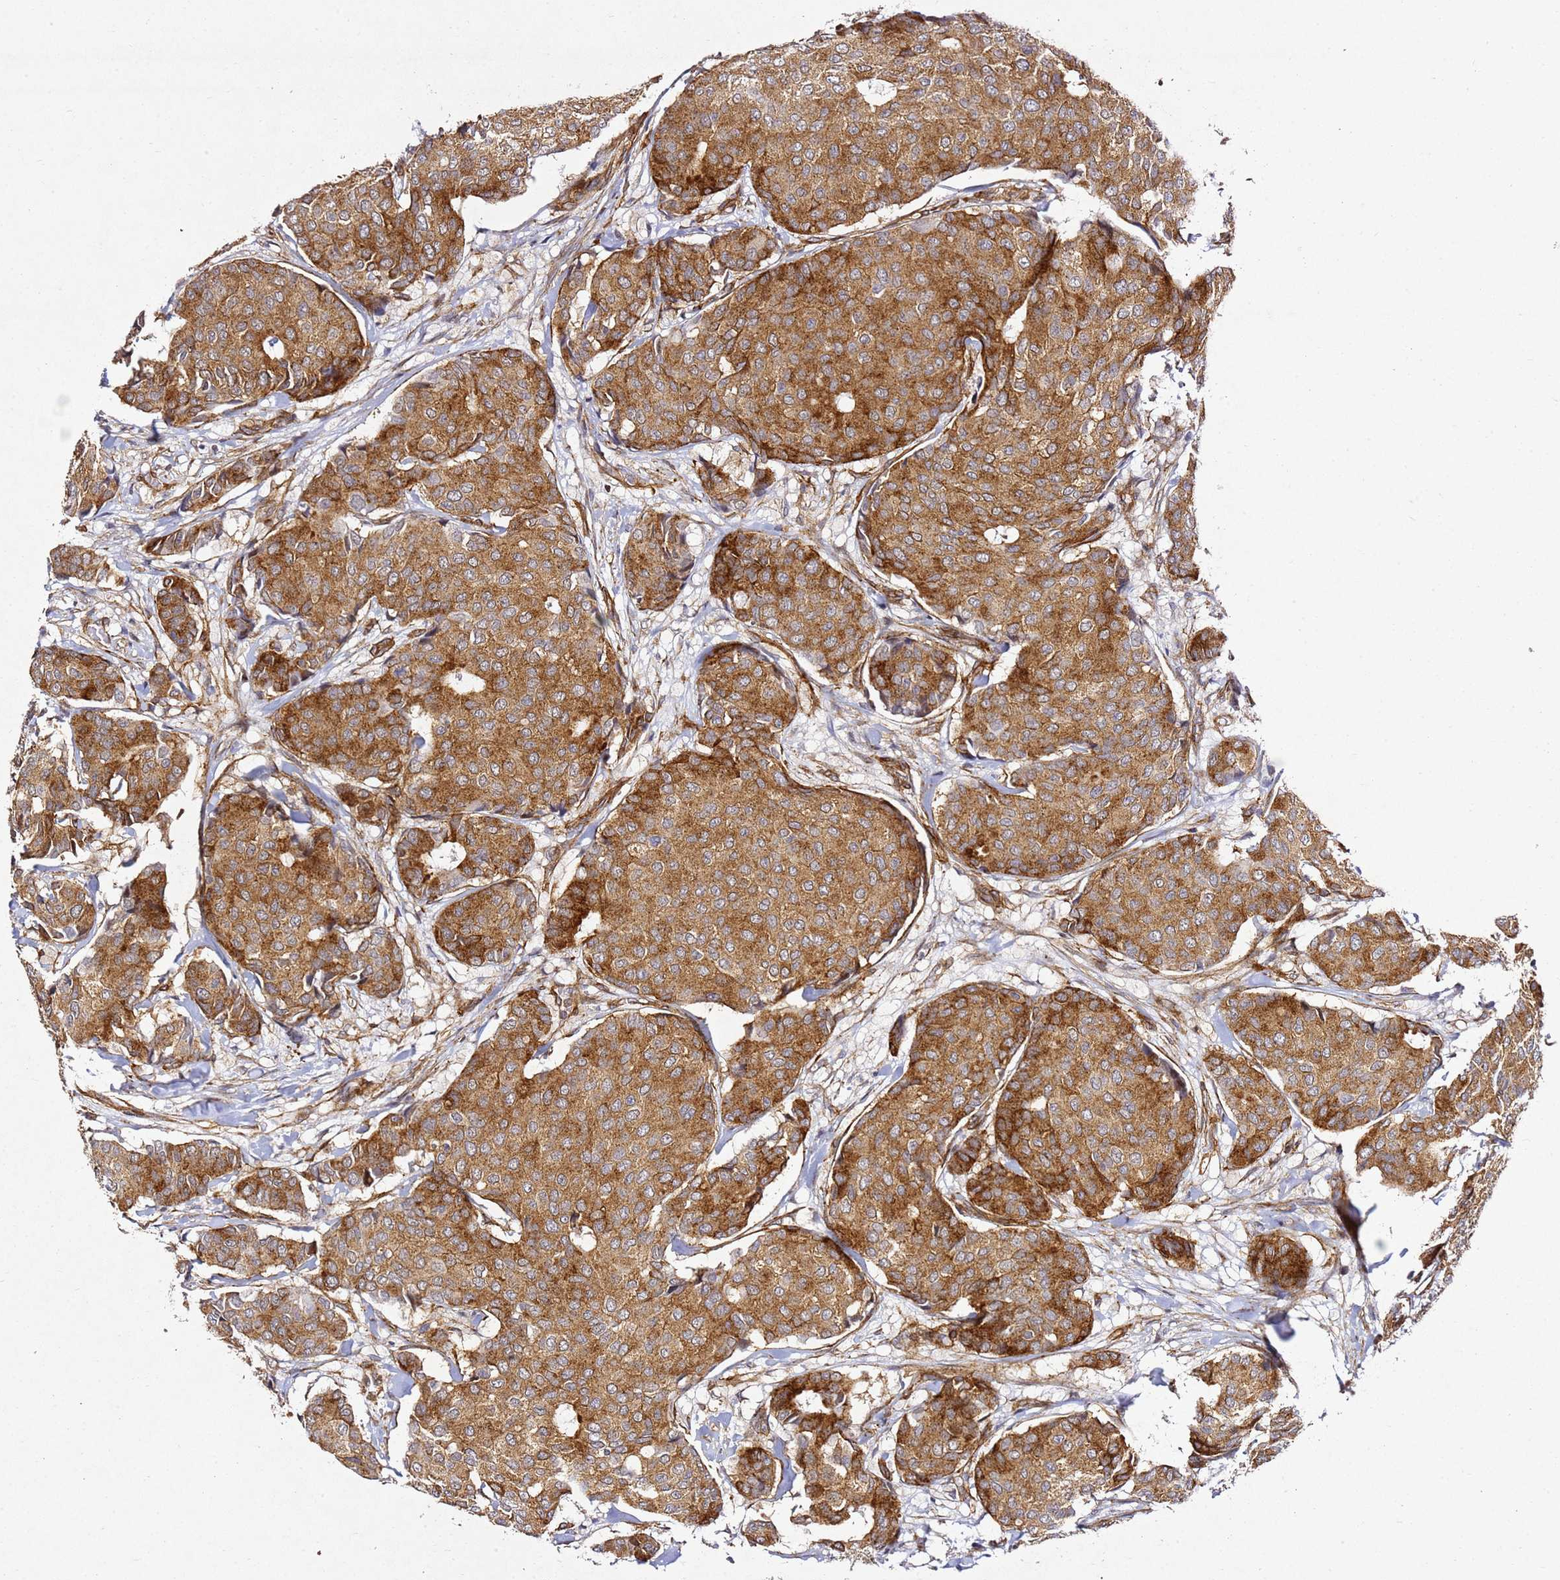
{"staining": {"intensity": "strong", "quantity": ">75%", "location": "cytoplasmic/membranous"}, "tissue": "breast cancer", "cell_type": "Tumor cells", "image_type": "cancer", "snomed": [{"axis": "morphology", "description": "Duct carcinoma"}, {"axis": "topography", "description": "Breast"}], "caption": "There is high levels of strong cytoplasmic/membranous expression in tumor cells of infiltrating ductal carcinoma (breast), as demonstrated by immunohistochemical staining (brown color).", "gene": "ZNF296", "patient": {"sex": "female", "age": 75}}